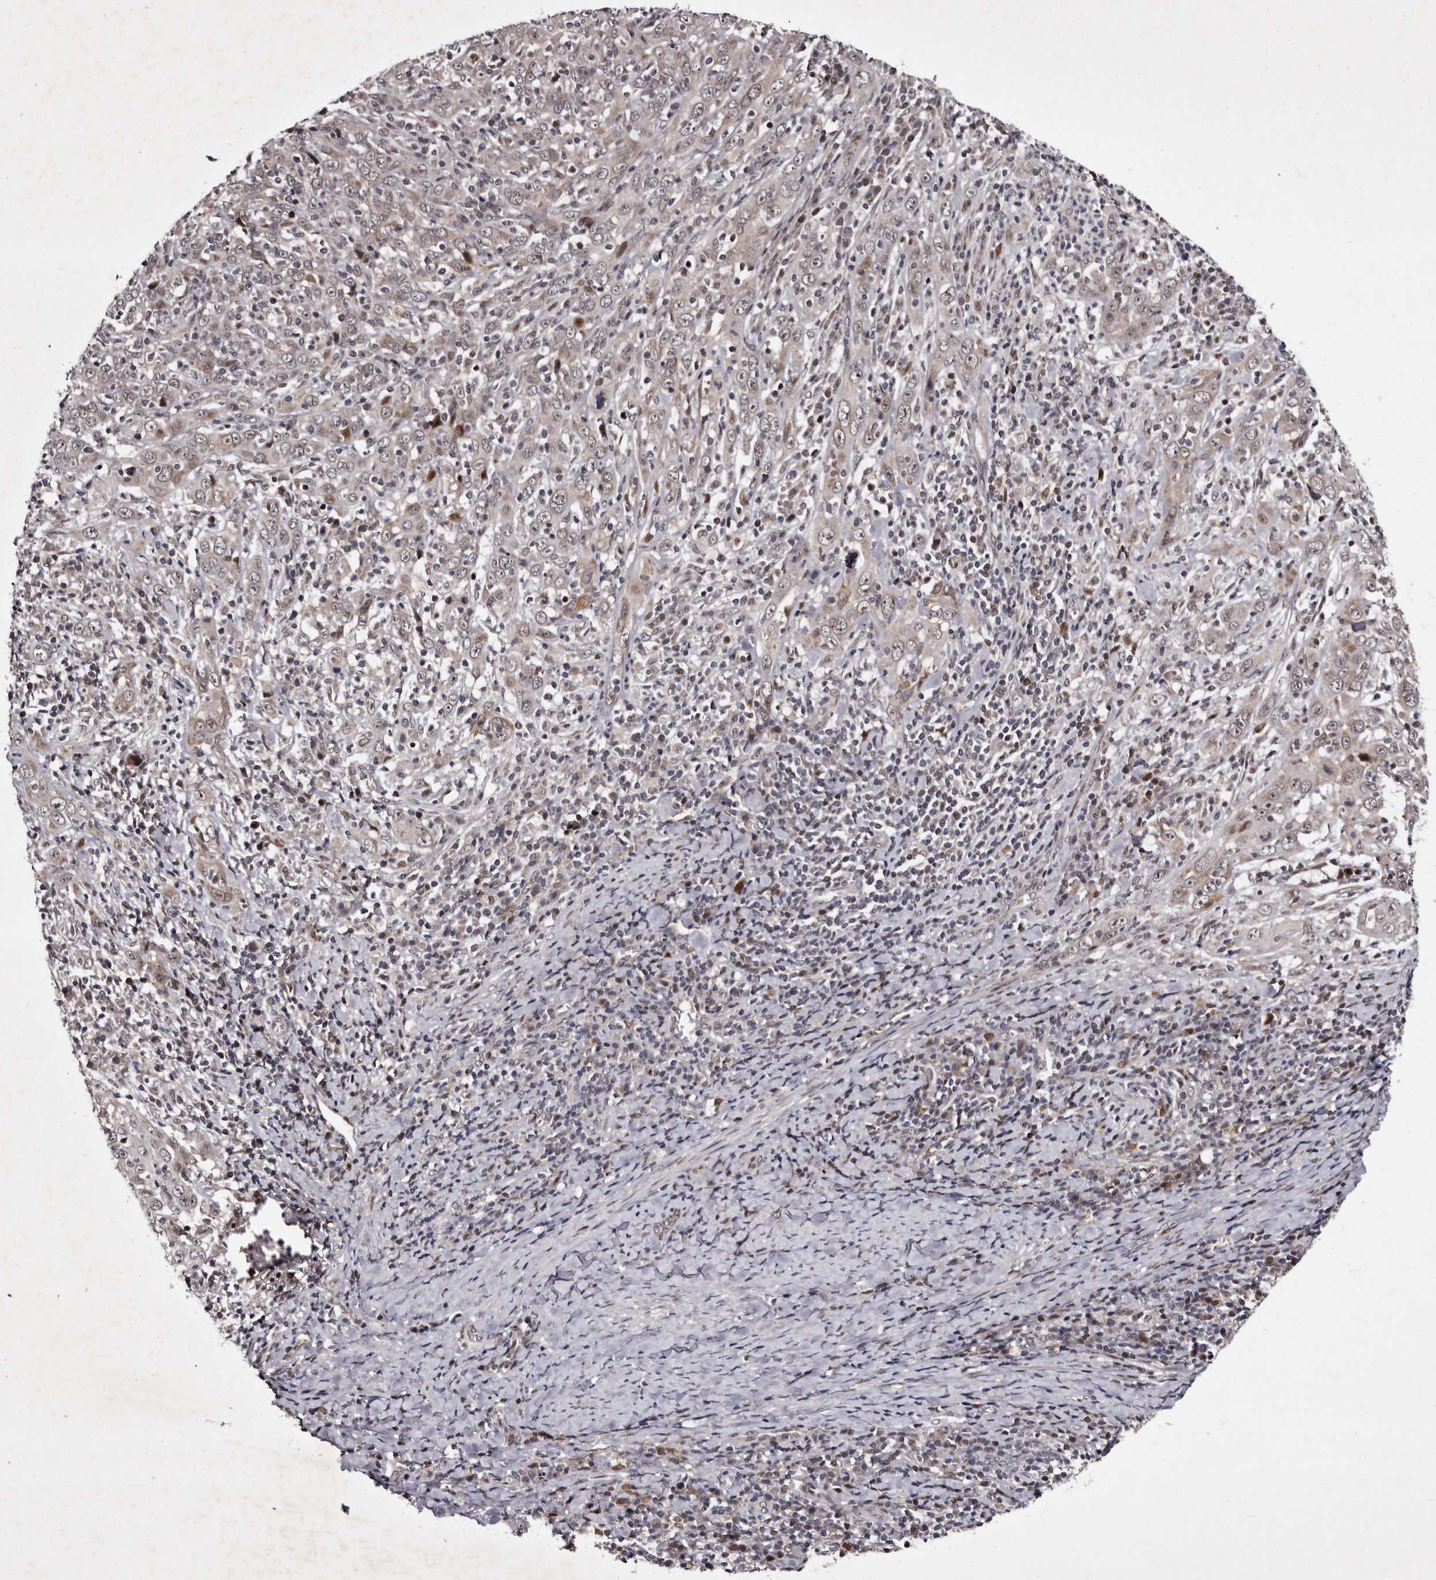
{"staining": {"intensity": "weak", "quantity": ">75%", "location": "cytoplasmic/membranous"}, "tissue": "cervical cancer", "cell_type": "Tumor cells", "image_type": "cancer", "snomed": [{"axis": "morphology", "description": "Squamous cell carcinoma, NOS"}, {"axis": "topography", "description": "Cervix"}], "caption": "A low amount of weak cytoplasmic/membranous expression is seen in approximately >75% of tumor cells in cervical squamous cell carcinoma tissue. Ihc stains the protein in brown and the nuclei are stained blue.", "gene": "TNKS", "patient": {"sex": "female", "age": 46}}